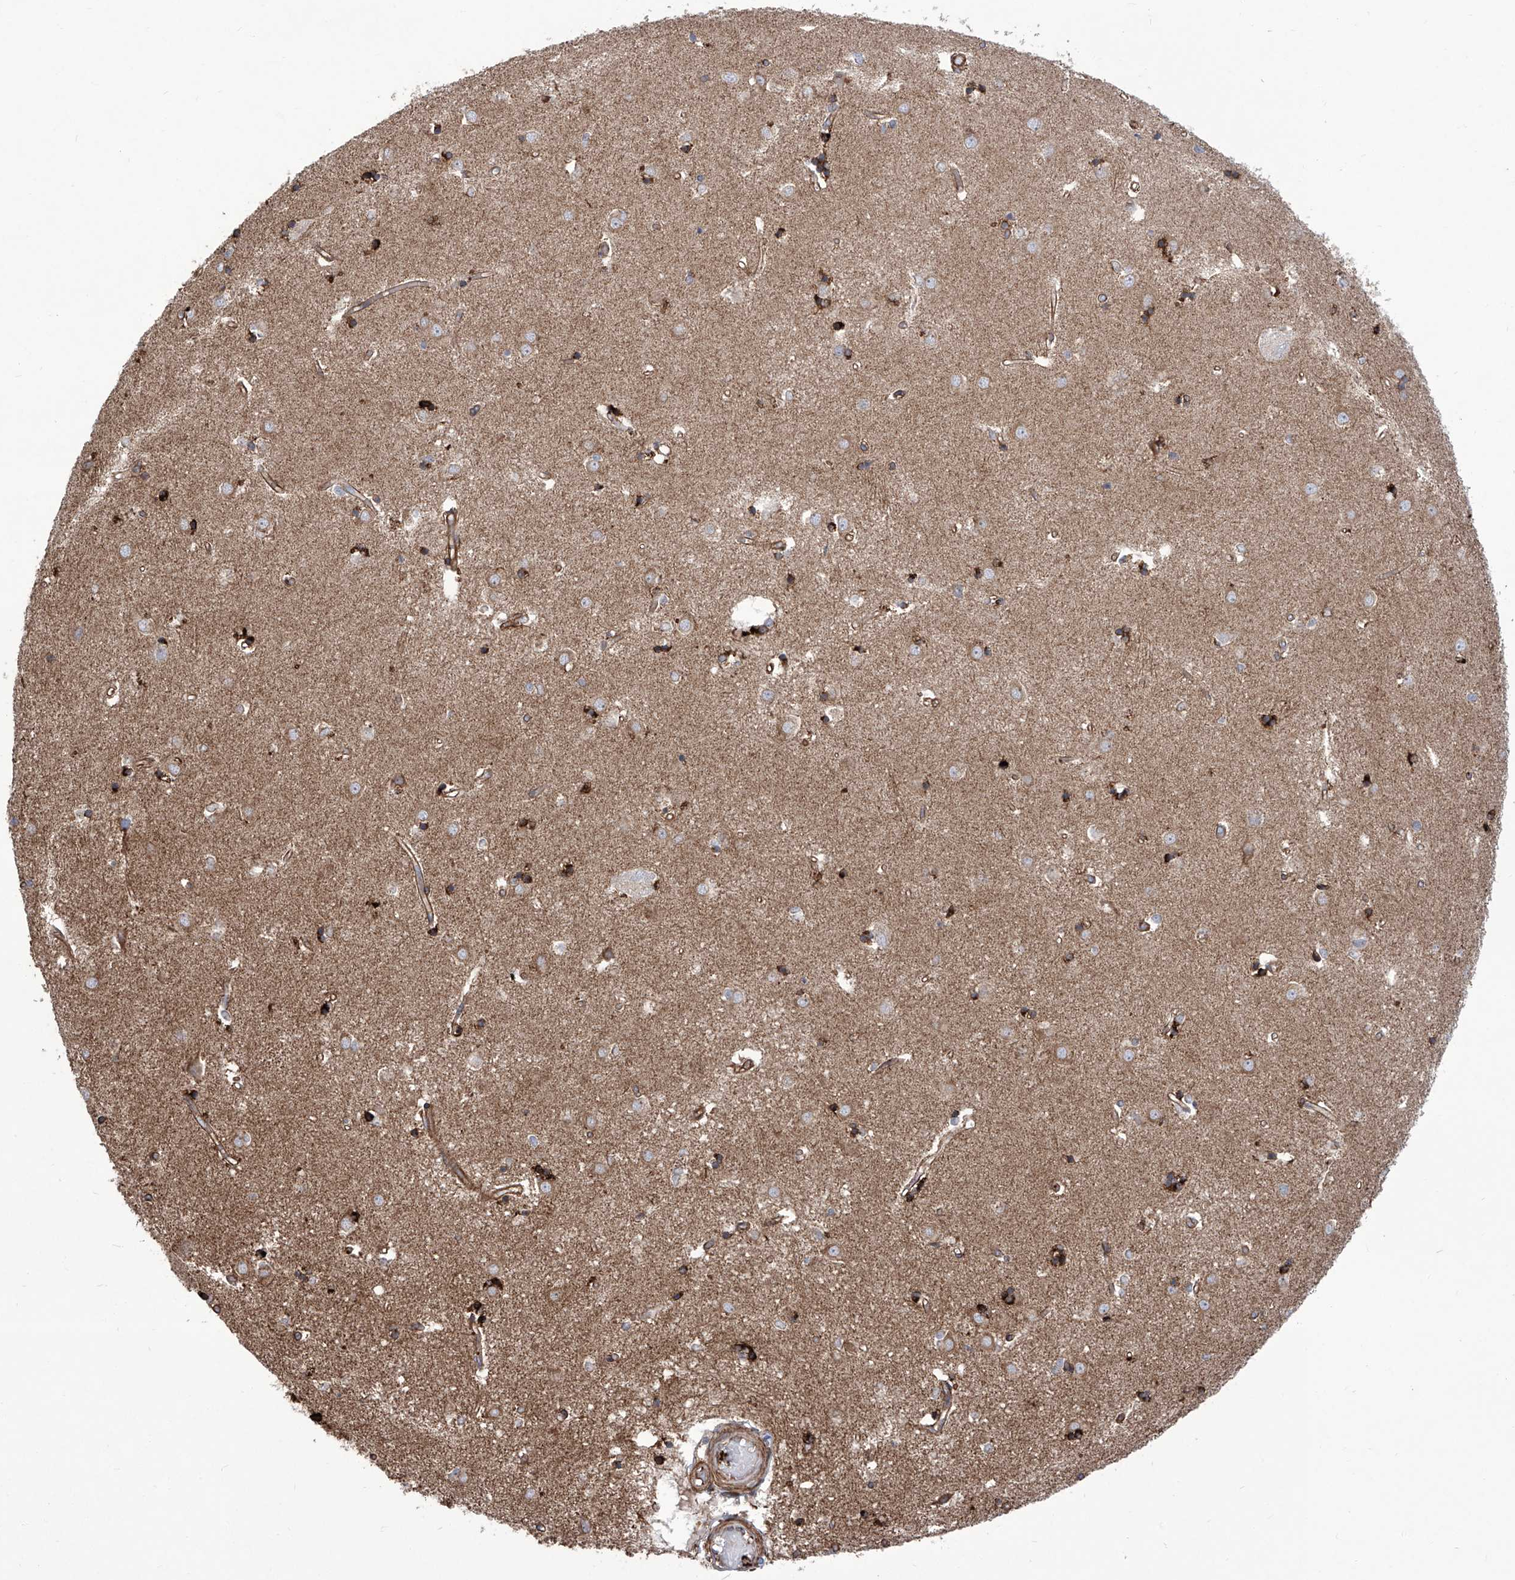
{"staining": {"intensity": "strong", "quantity": "25%-75%", "location": "cytoplasmic/membranous"}, "tissue": "caudate", "cell_type": "Glial cells", "image_type": "normal", "snomed": [{"axis": "morphology", "description": "Normal tissue, NOS"}, {"axis": "topography", "description": "Lateral ventricle wall"}], "caption": "Immunohistochemistry (DAB (3,3'-diaminobenzidine)) staining of benign human caudate demonstrates strong cytoplasmic/membranous protein staining in about 25%-75% of glial cells. Using DAB (3,3'-diaminobenzidine) (brown) and hematoxylin (blue) stains, captured at high magnification using brightfield microscopy.", "gene": "APAF1", "patient": {"sex": "male", "age": 45}}